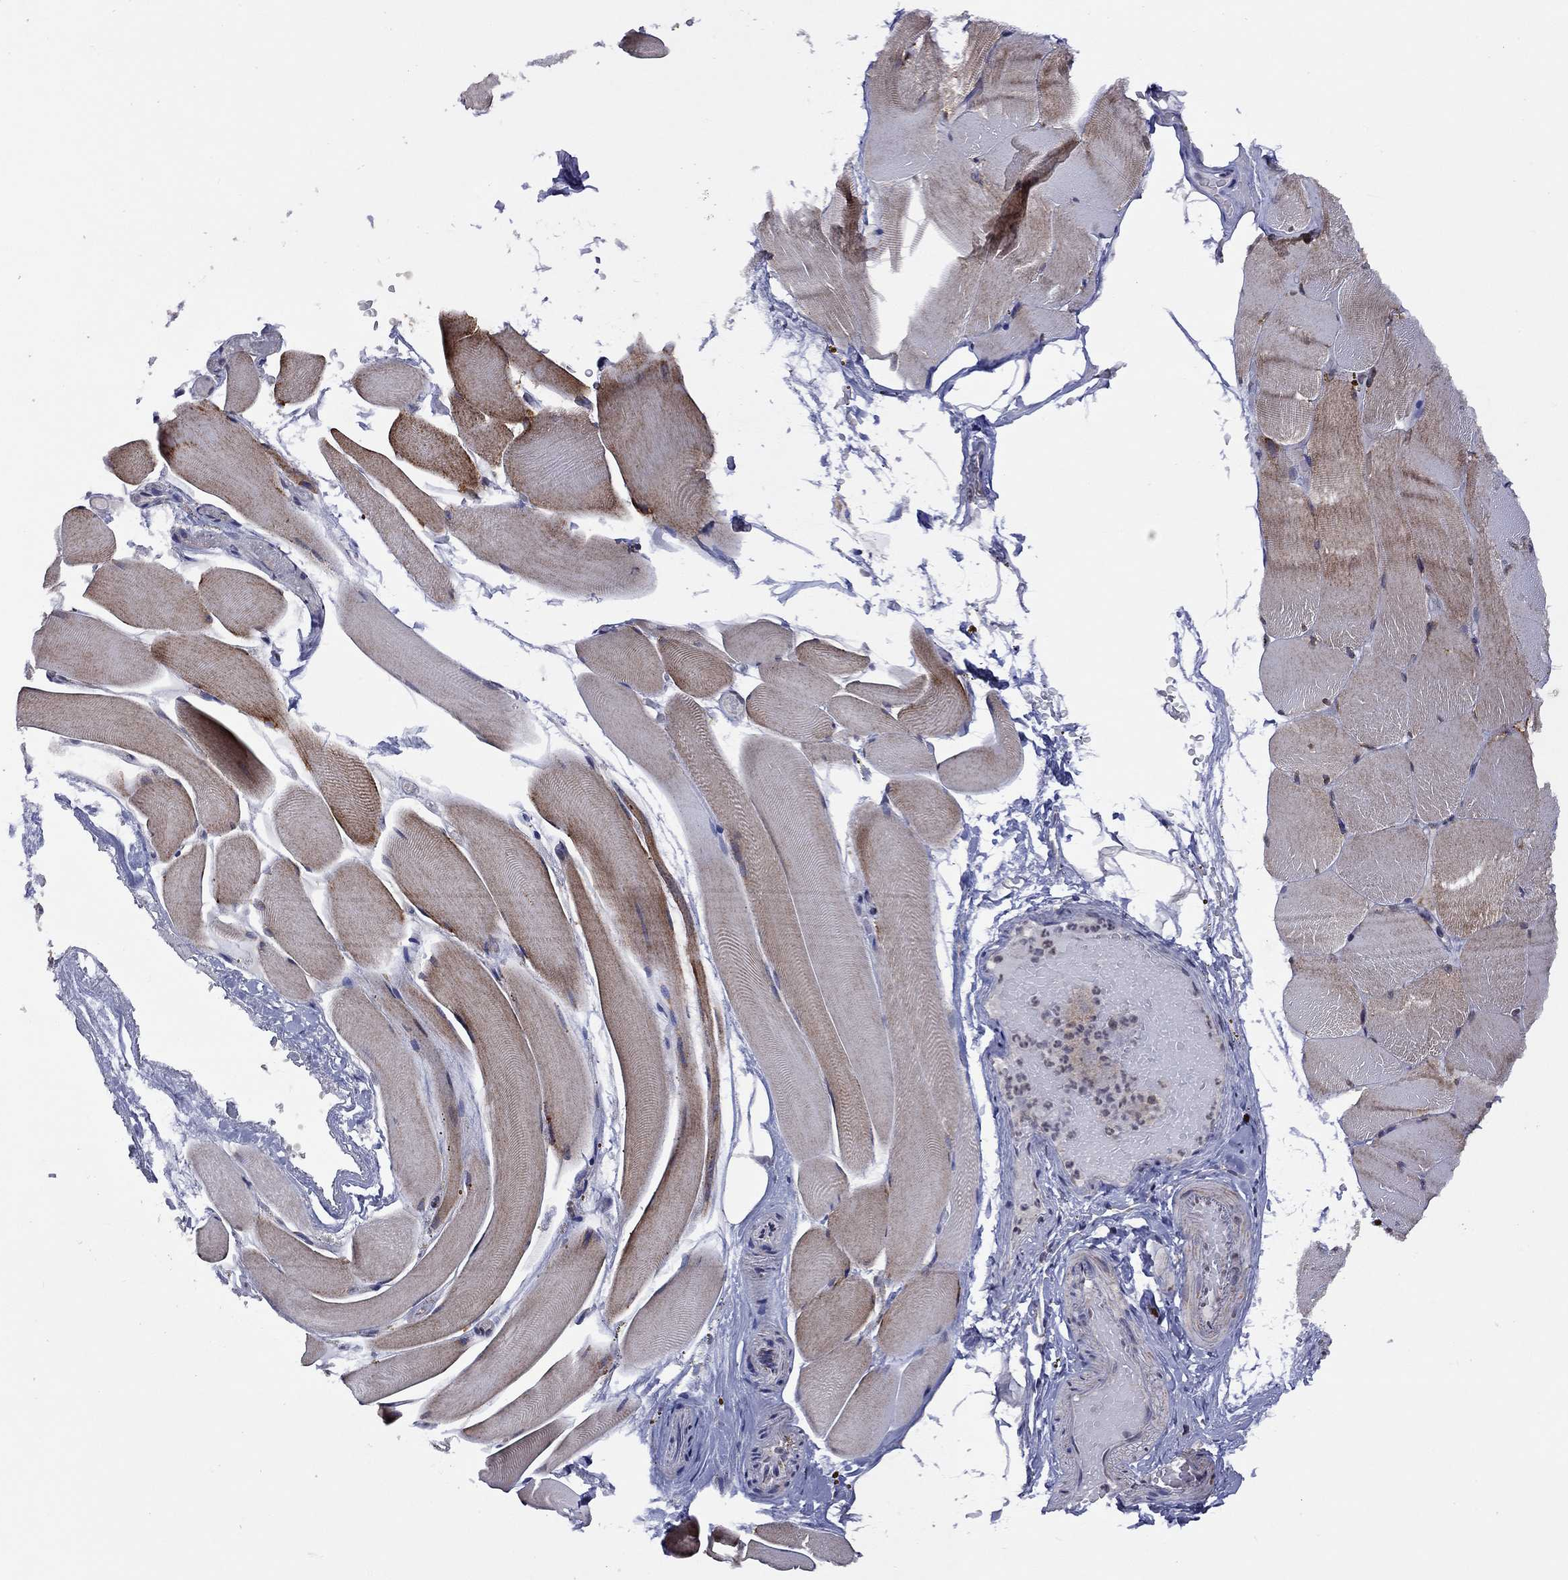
{"staining": {"intensity": "moderate", "quantity": ">75%", "location": "cytoplasmic/membranous"}, "tissue": "skeletal muscle", "cell_type": "Myocytes", "image_type": "normal", "snomed": [{"axis": "morphology", "description": "Normal tissue, NOS"}, {"axis": "topography", "description": "Skeletal muscle"}], "caption": "Skeletal muscle stained for a protein displays moderate cytoplasmic/membranous positivity in myocytes. (Brightfield microscopy of DAB IHC at high magnification).", "gene": "NDUFB1", "patient": {"sex": "female", "age": 37}}